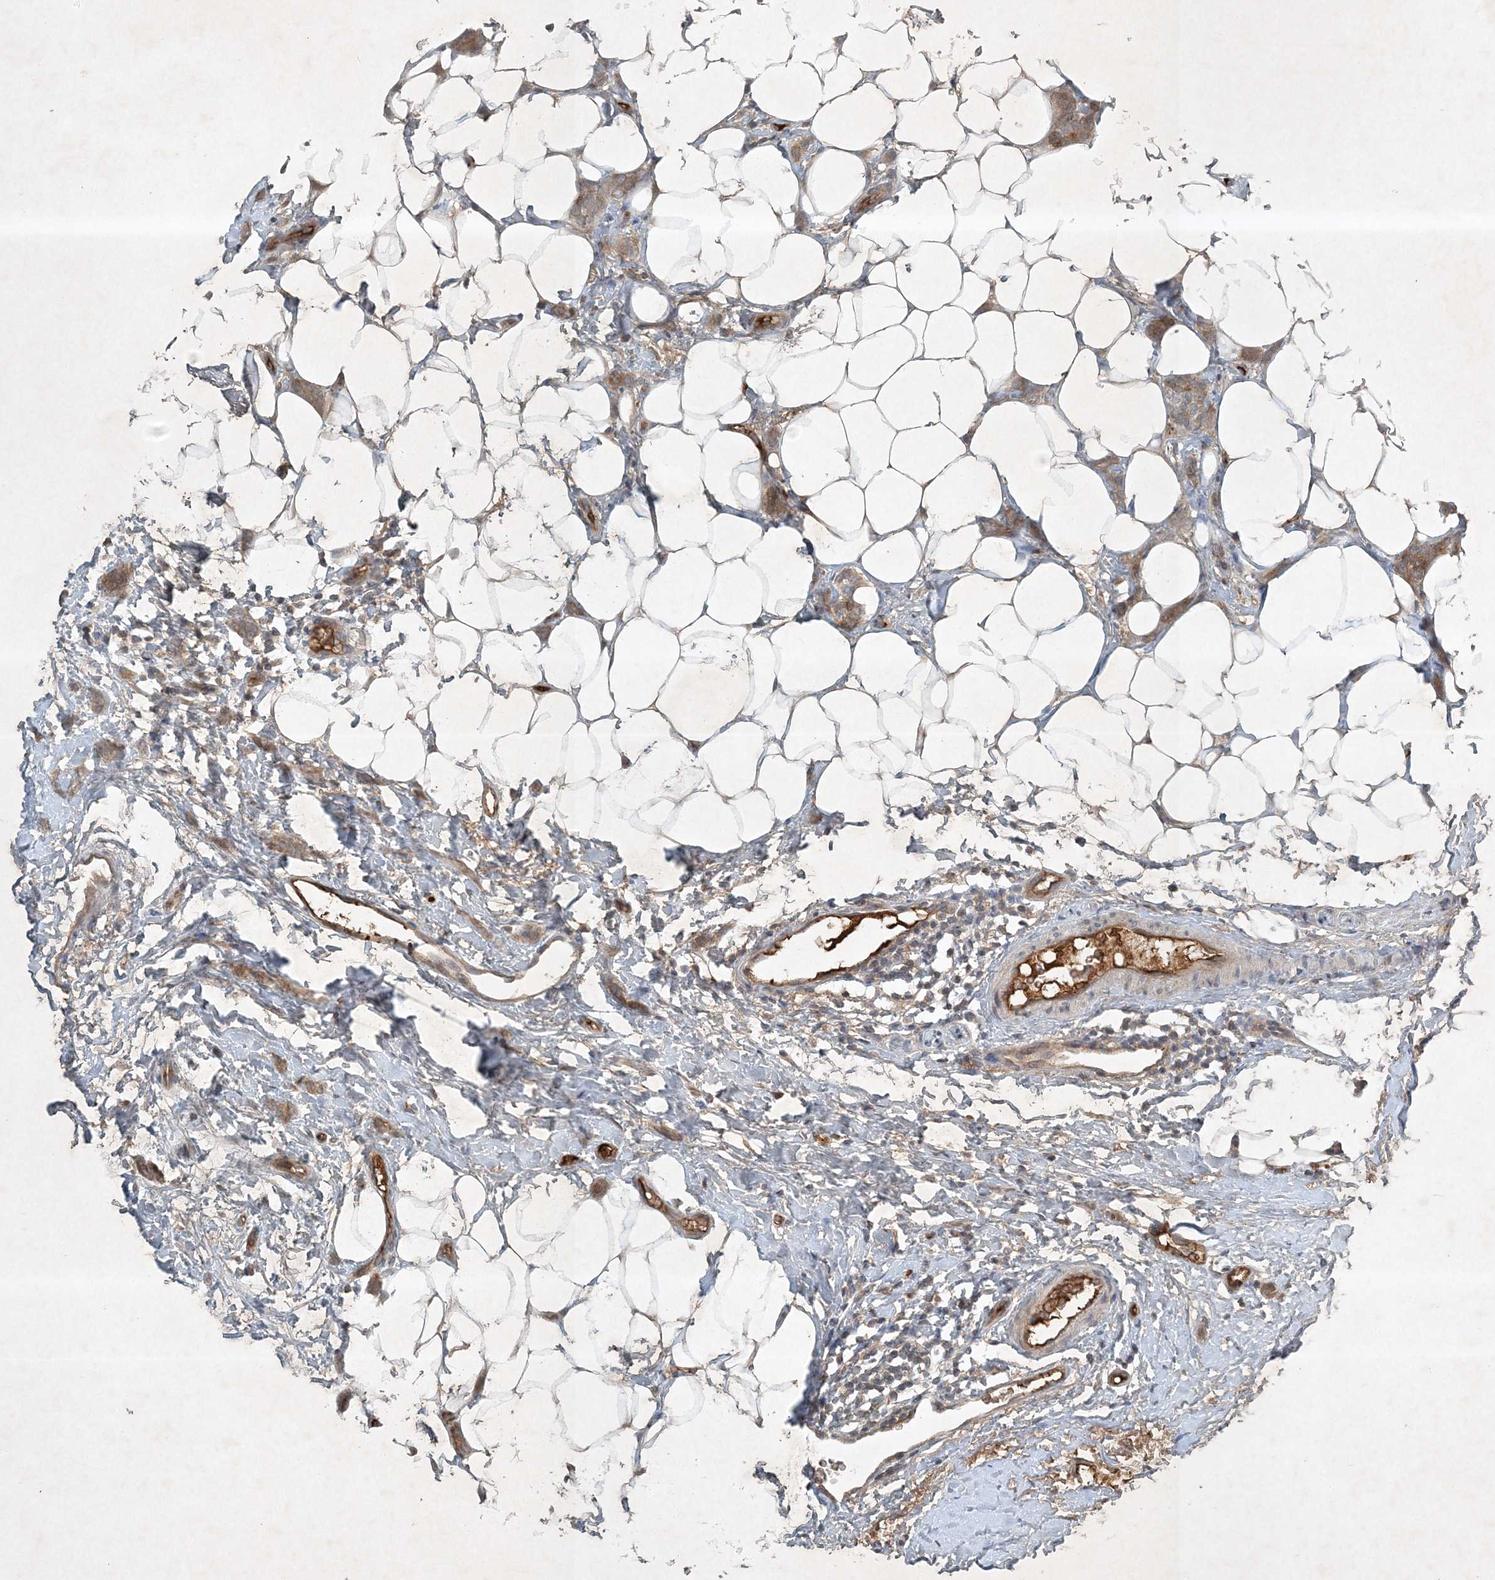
{"staining": {"intensity": "weak", "quantity": "25%-75%", "location": "cytoplasmic/membranous"}, "tissue": "breast cancer", "cell_type": "Tumor cells", "image_type": "cancer", "snomed": [{"axis": "morphology", "description": "Lobular carcinoma"}, {"axis": "topography", "description": "Skin"}, {"axis": "topography", "description": "Breast"}], "caption": "Immunohistochemical staining of breast cancer exhibits low levels of weak cytoplasmic/membranous expression in approximately 25%-75% of tumor cells.", "gene": "TNFAIP6", "patient": {"sex": "female", "age": 46}}